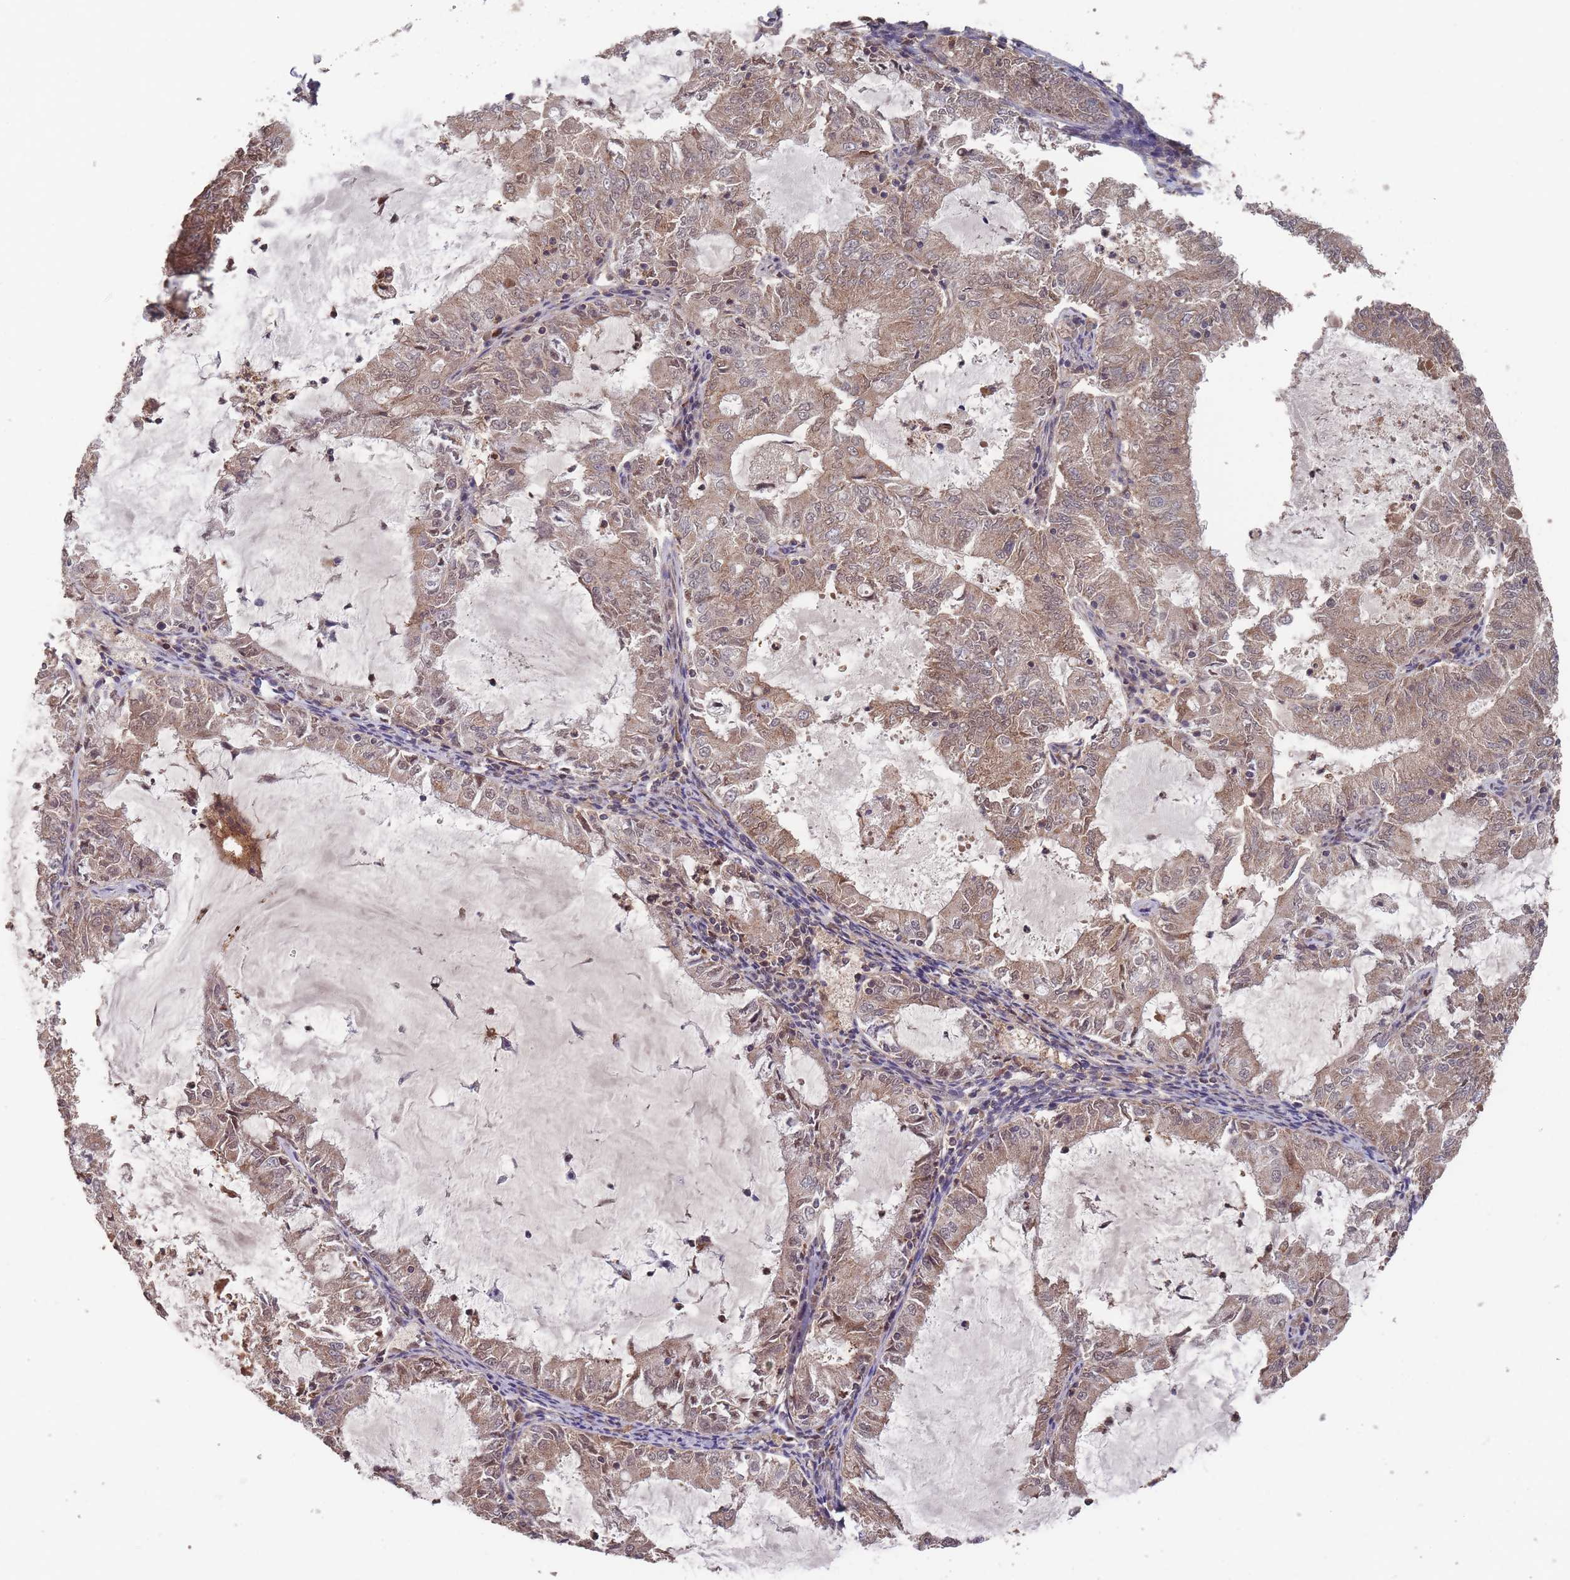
{"staining": {"intensity": "moderate", "quantity": ">75%", "location": "cytoplasmic/membranous"}, "tissue": "endometrial cancer", "cell_type": "Tumor cells", "image_type": "cancer", "snomed": [{"axis": "morphology", "description": "Adenocarcinoma, NOS"}, {"axis": "topography", "description": "Endometrium"}], "caption": "Human adenocarcinoma (endometrial) stained for a protein (brown) displays moderate cytoplasmic/membranous positive expression in about >75% of tumor cells.", "gene": "SF3B1", "patient": {"sex": "female", "age": 57}}